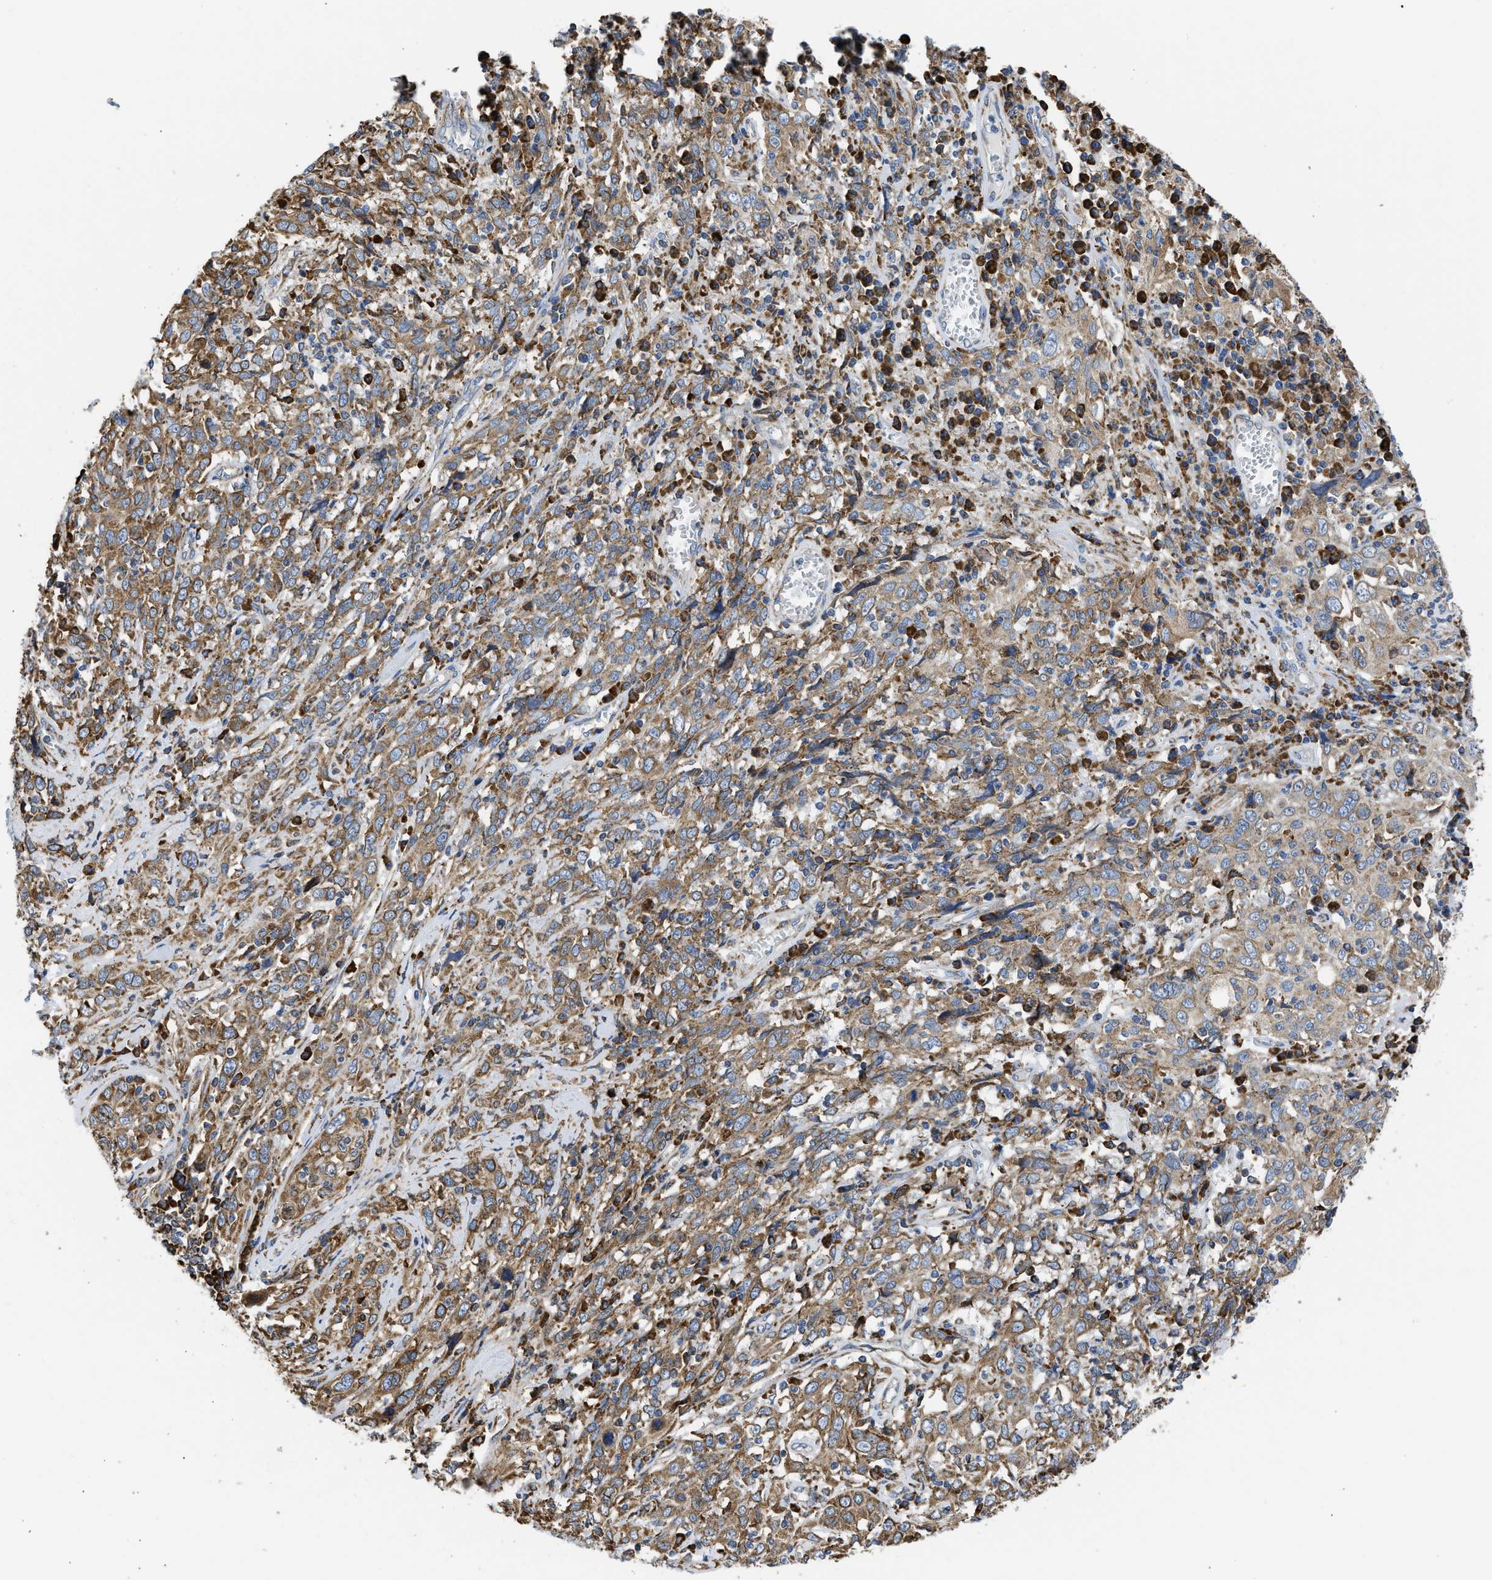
{"staining": {"intensity": "moderate", "quantity": ">75%", "location": "cytoplasmic/membranous"}, "tissue": "cervical cancer", "cell_type": "Tumor cells", "image_type": "cancer", "snomed": [{"axis": "morphology", "description": "Squamous cell carcinoma, NOS"}, {"axis": "topography", "description": "Cervix"}], "caption": "Cervical cancer was stained to show a protein in brown. There is medium levels of moderate cytoplasmic/membranous expression in approximately >75% of tumor cells.", "gene": "CYCS", "patient": {"sex": "female", "age": 46}}